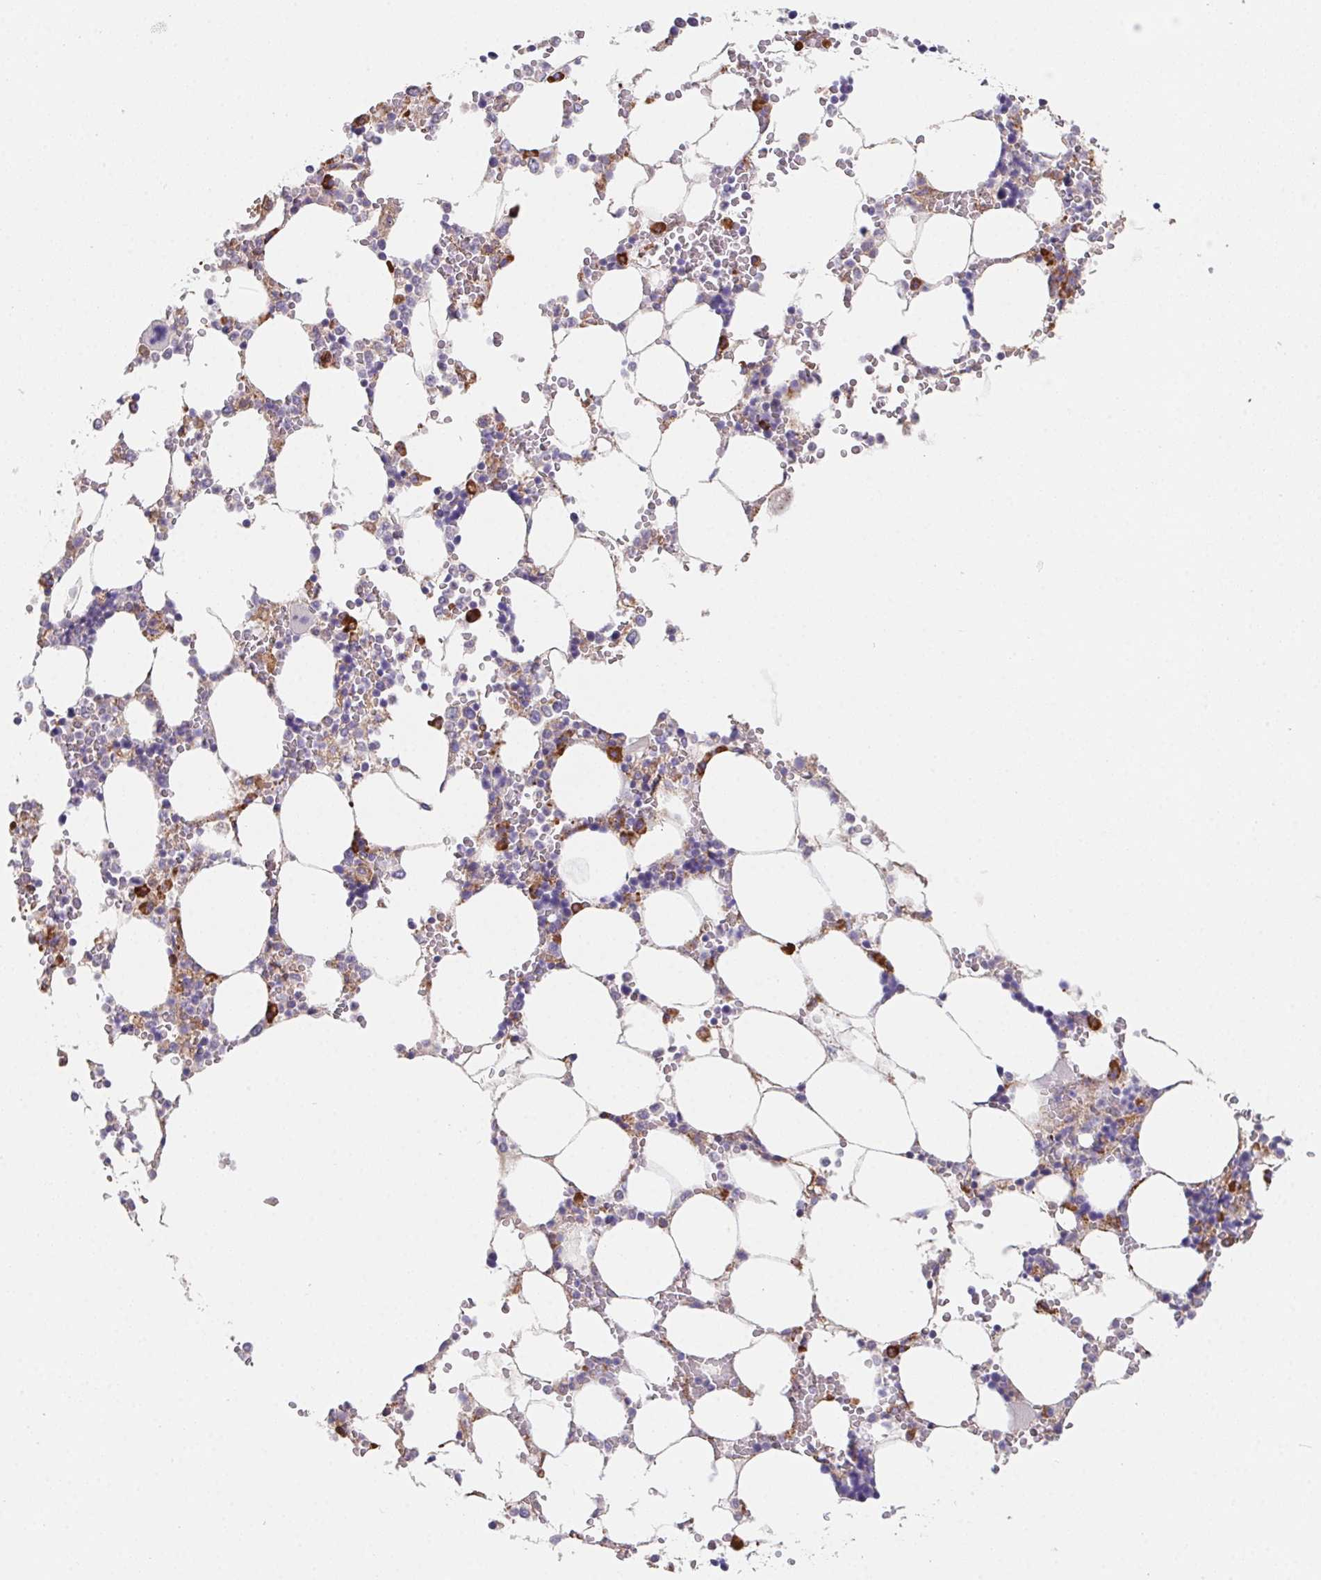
{"staining": {"intensity": "strong", "quantity": "<25%", "location": "cytoplasmic/membranous"}, "tissue": "bone marrow", "cell_type": "Hematopoietic cells", "image_type": "normal", "snomed": [{"axis": "morphology", "description": "Normal tissue, NOS"}, {"axis": "topography", "description": "Bone marrow"}], "caption": "Hematopoietic cells display strong cytoplasmic/membranous positivity in approximately <25% of cells in normal bone marrow. (DAB (3,3'-diaminobenzidine) IHC, brown staining for protein, blue staining for nuclei).", "gene": "ADAM8", "patient": {"sex": "male", "age": 64}}